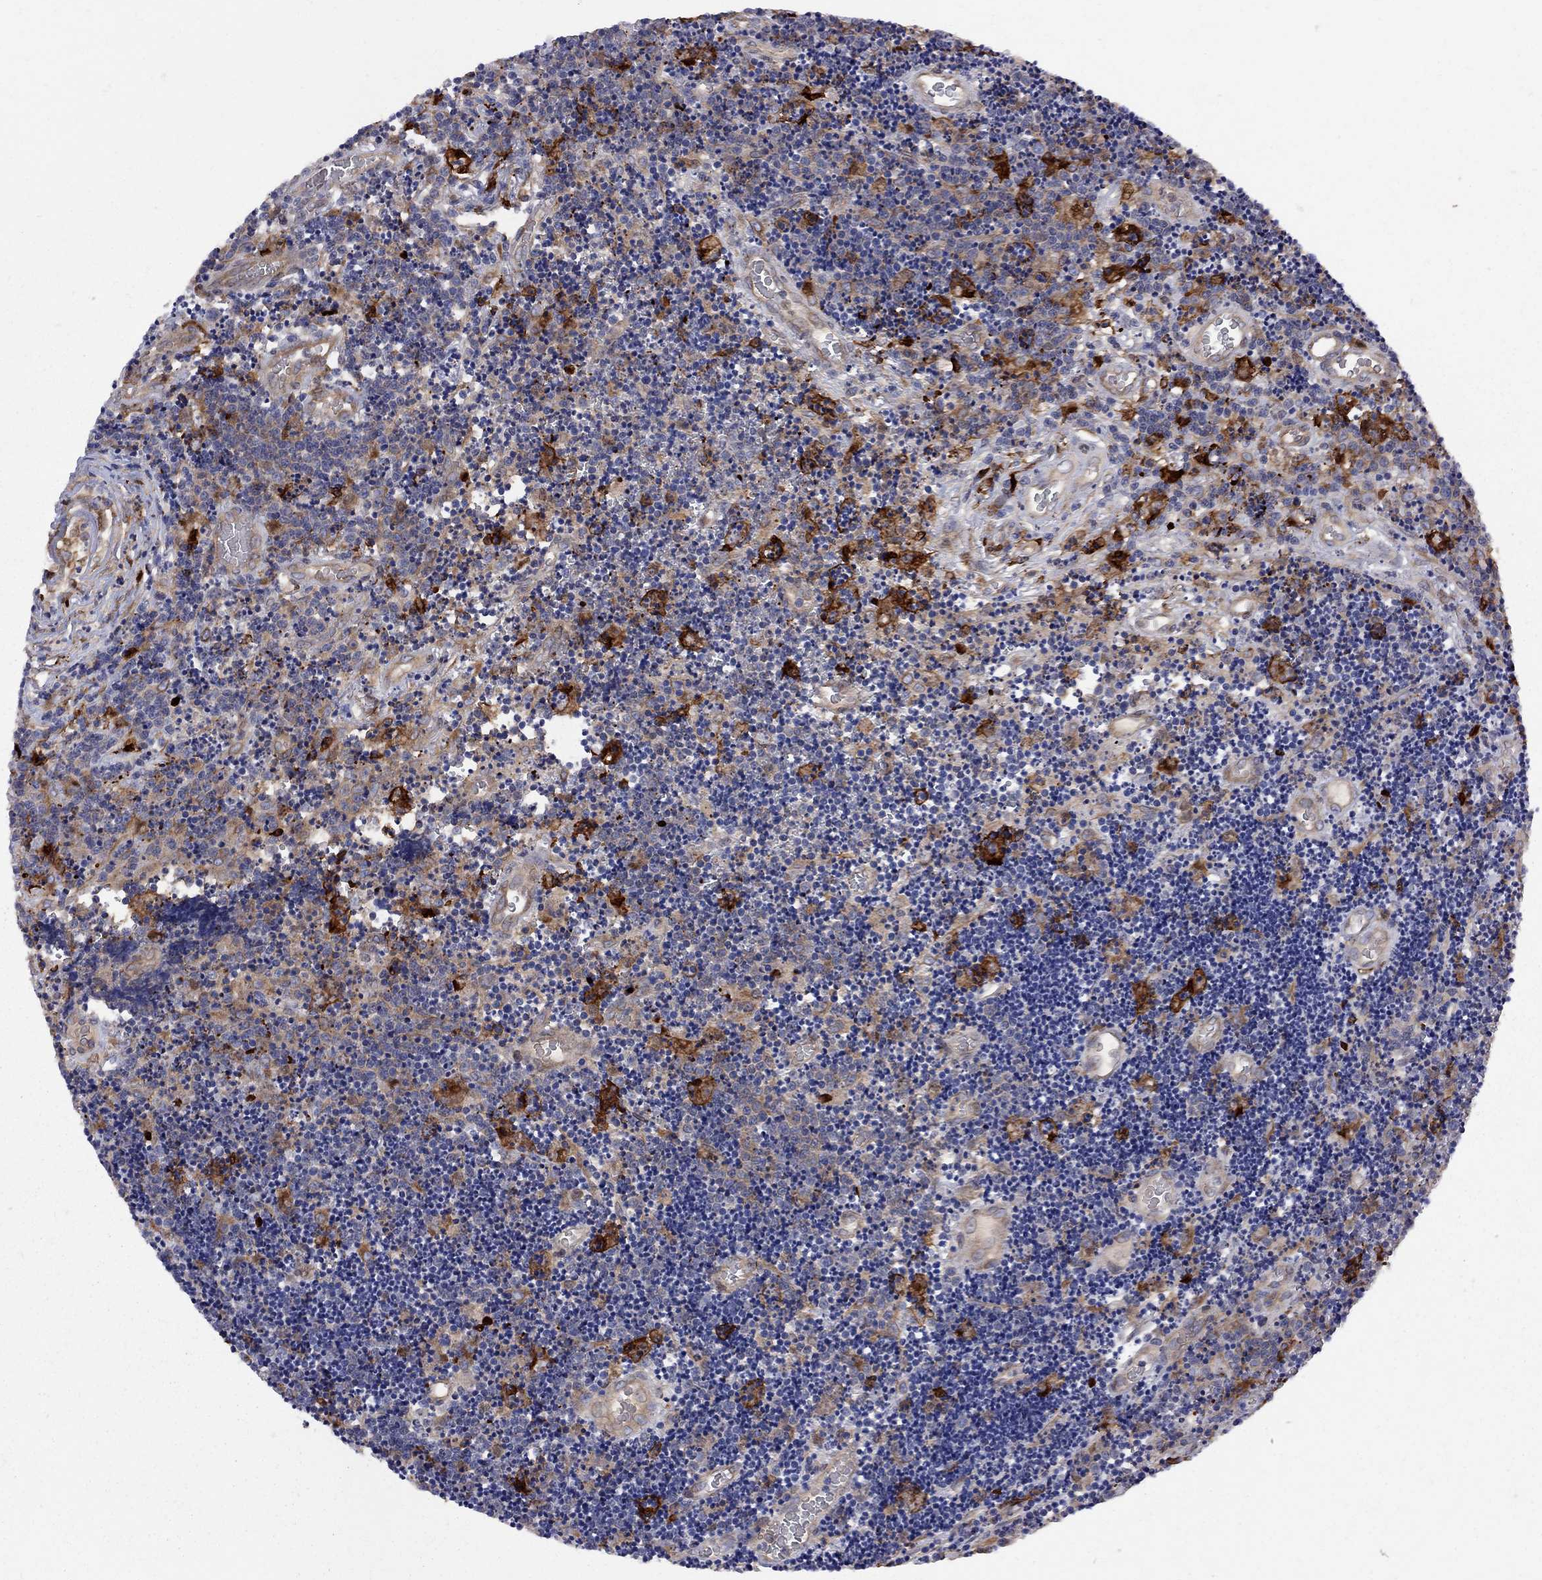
{"staining": {"intensity": "moderate", "quantity": "<25%", "location": "cytoplasmic/membranous"}, "tissue": "lymphoma", "cell_type": "Tumor cells", "image_type": "cancer", "snomed": [{"axis": "morphology", "description": "Malignant lymphoma, non-Hodgkin's type, Low grade"}, {"axis": "topography", "description": "Brain"}], "caption": "Protein staining shows moderate cytoplasmic/membranous positivity in about <25% of tumor cells in lymphoma. (brown staining indicates protein expression, while blue staining denotes nuclei).", "gene": "MTHFR", "patient": {"sex": "female", "age": 66}}